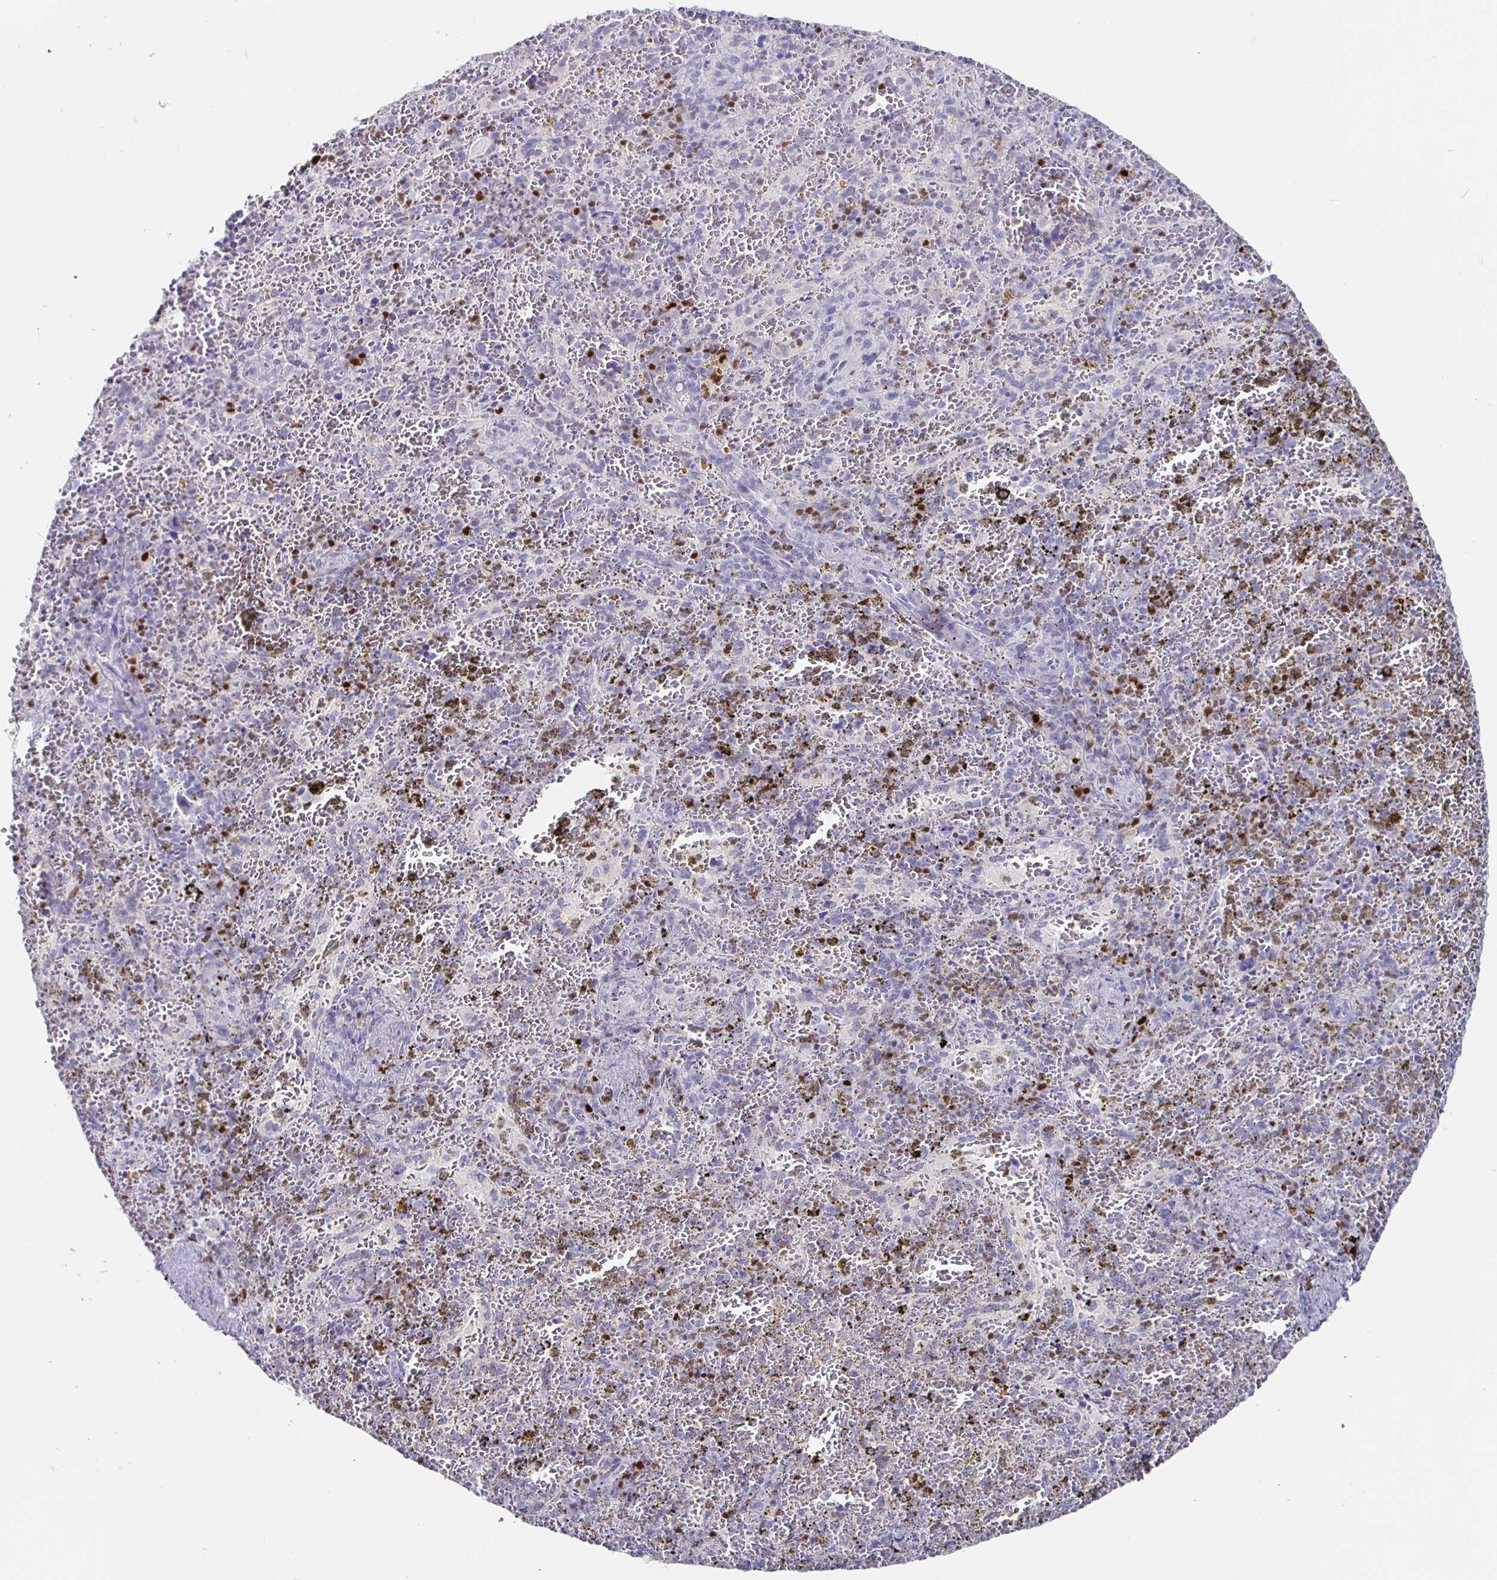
{"staining": {"intensity": "strong", "quantity": "<25%", "location": "nuclear"}, "tissue": "spleen", "cell_type": "Cells in red pulp", "image_type": "normal", "snomed": [{"axis": "morphology", "description": "Normal tissue, NOS"}, {"axis": "topography", "description": "Spleen"}], "caption": "Protein staining shows strong nuclear expression in about <25% of cells in red pulp in normal spleen.", "gene": "RUNX2", "patient": {"sex": "female", "age": 50}}